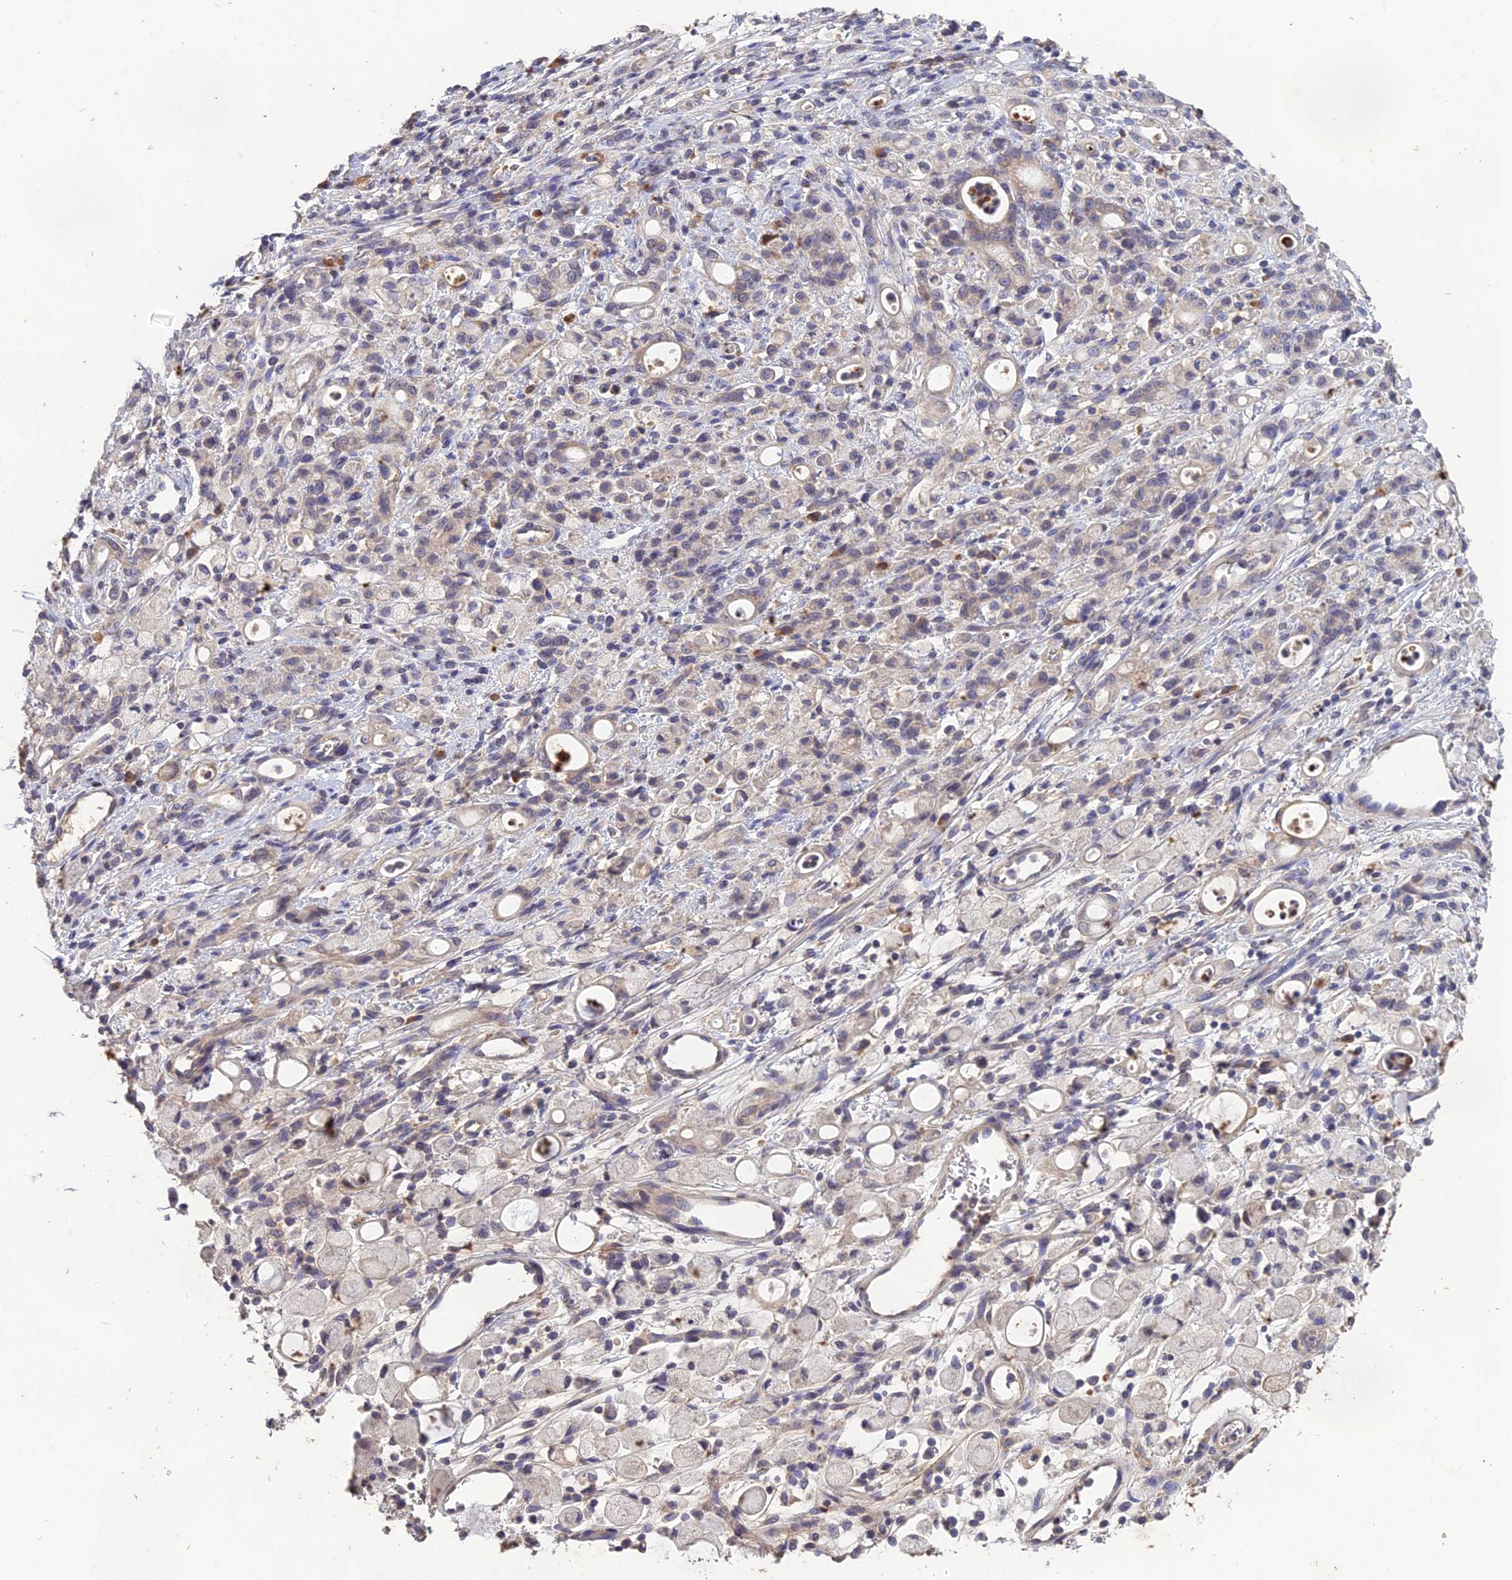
{"staining": {"intensity": "negative", "quantity": "none", "location": "none"}, "tissue": "stomach cancer", "cell_type": "Tumor cells", "image_type": "cancer", "snomed": [{"axis": "morphology", "description": "Adenocarcinoma, NOS"}, {"axis": "topography", "description": "Stomach"}], "caption": "Human stomach adenocarcinoma stained for a protein using immunohistochemistry (IHC) displays no expression in tumor cells.", "gene": "SLC39A13", "patient": {"sex": "female", "age": 60}}